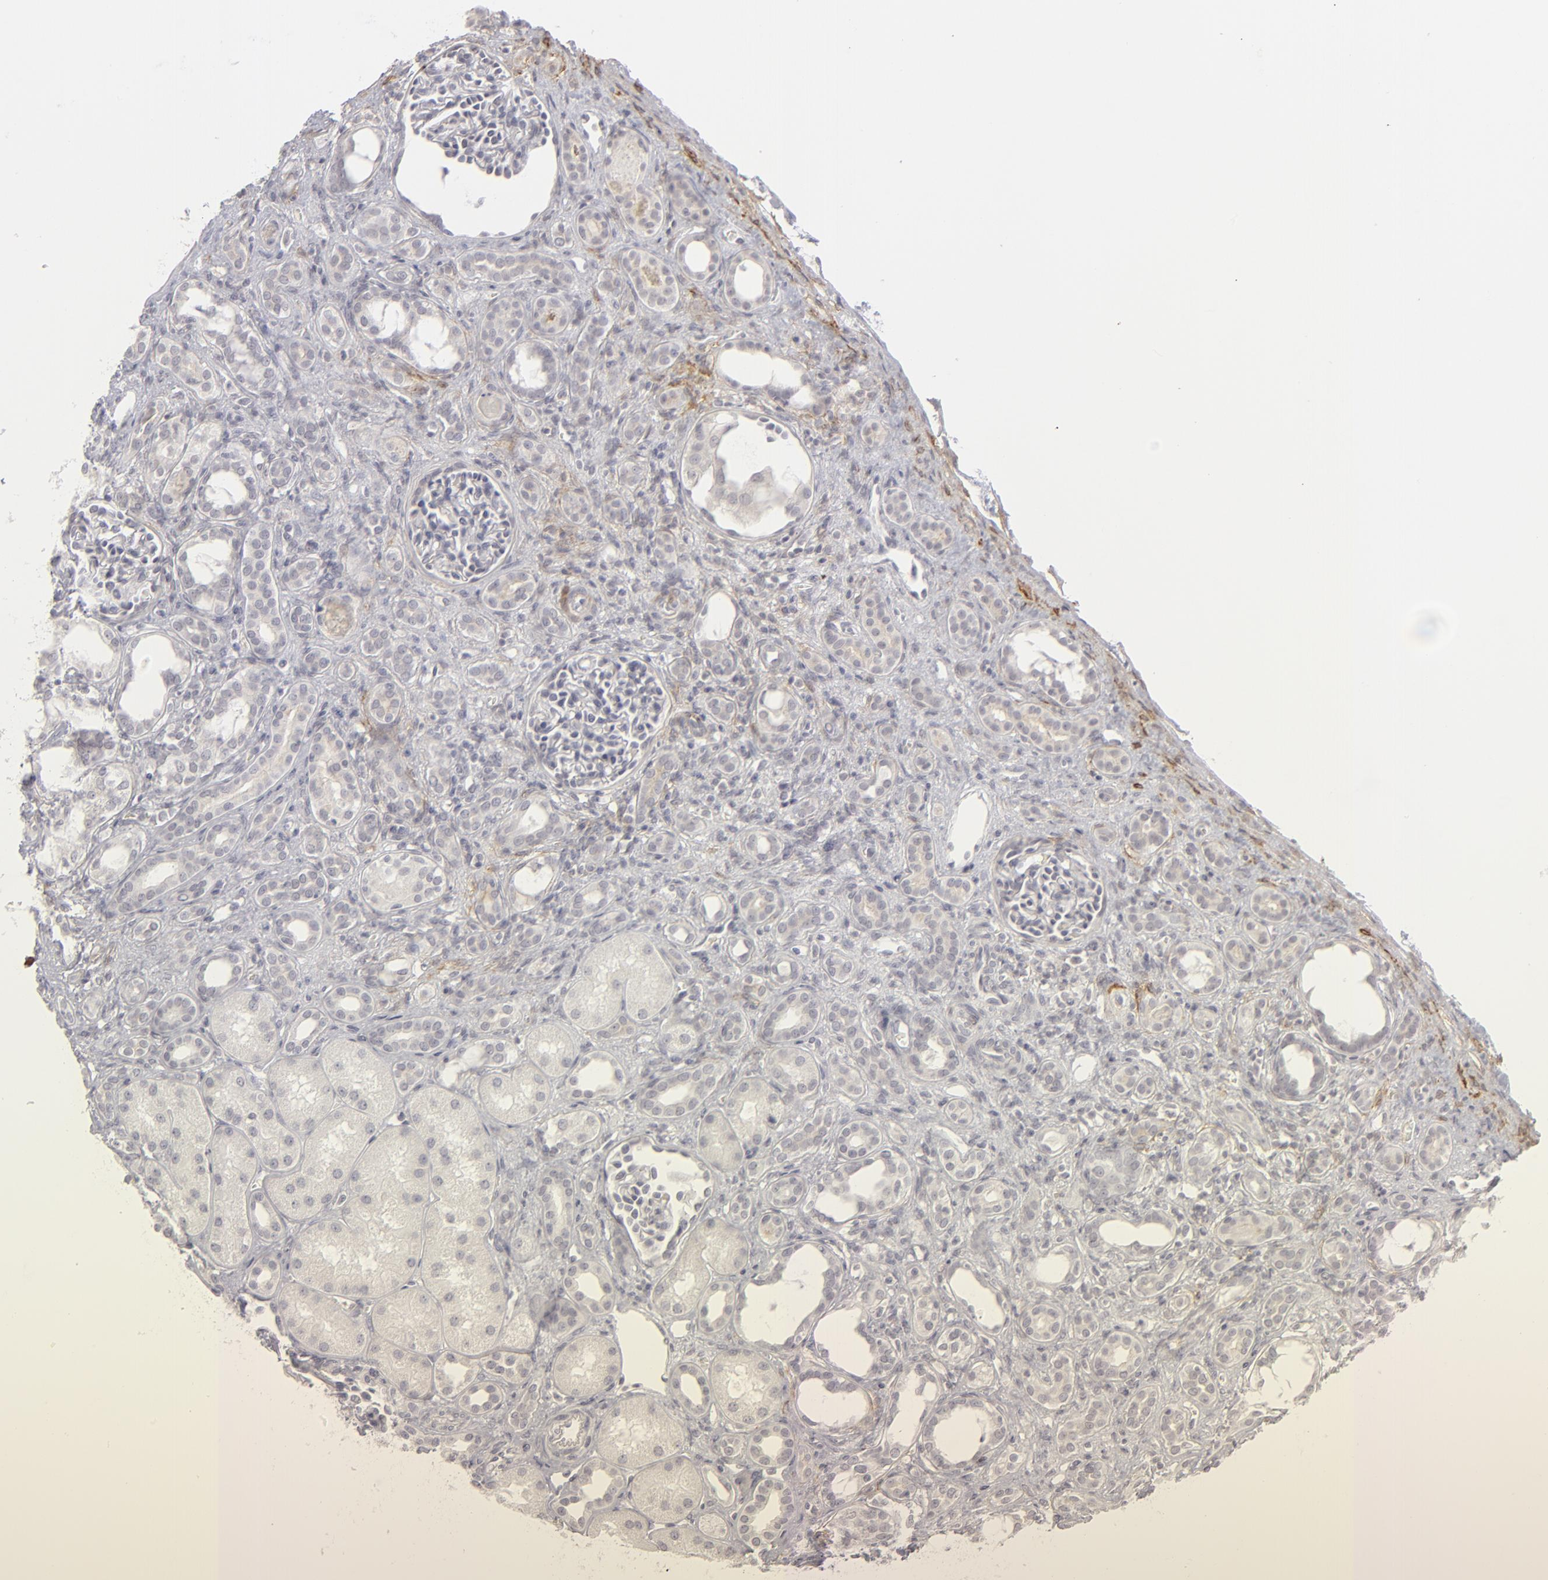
{"staining": {"intensity": "negative", "quantity": "none", "location": "none"}, "tissue": "kidney", "cell_type": "Cells in glomeruli", "image_type": "normal", "snomed": [{"axis": "morphology", "description": "Normal tissue, NOS"}, {"axis": "topography", "description": "Kidney"}], "caption": "DAB (3,3'-diaminobenzidine) immunohistochemical staining of benign kidney displays no significant staining in cells in glomeruli.", "gene": "KIAA1210", "patient": {"sex": "male", "age": 7}}